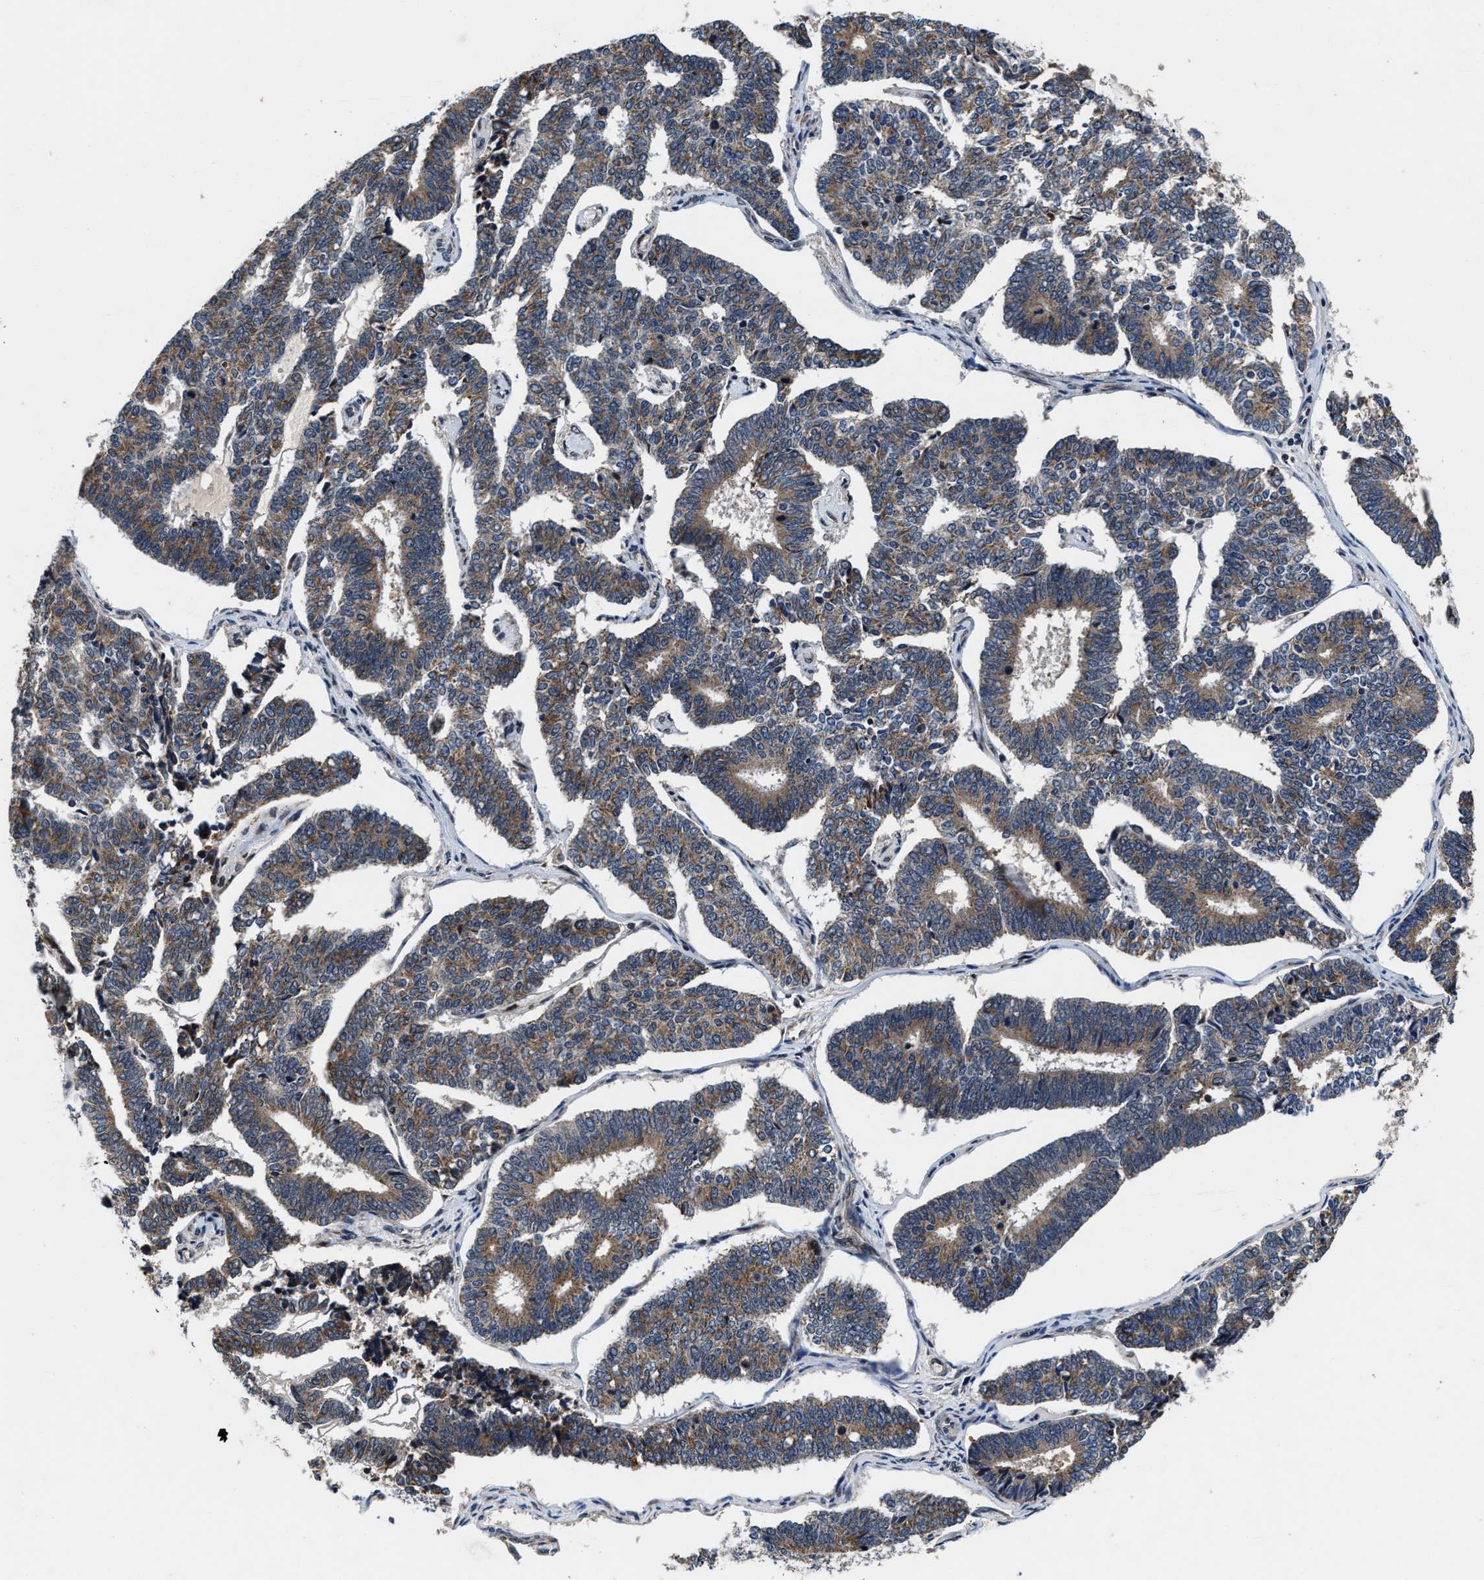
{"staining": {"intensity": "moderate", "quantity": ">75%", "location": "cytoplasmic/membranous"}, "tissue": "endometrial cancer", "cell_type": "Tumor cells", "image_type": "cancer", "snomed": [{"axis": "morphology", "description": "Adenocarcinoma, NOS"}, {"axis": "topography", "description": "Endometrium"}], "caption": "An image of human adenocarcinoma (endometrial) stained for a protein demonstrates moderate cytoplasmic/membranous brown staining in tumor cells.", "gene": "TMEM53", "patient": {"sex": "female", "age": 70}}